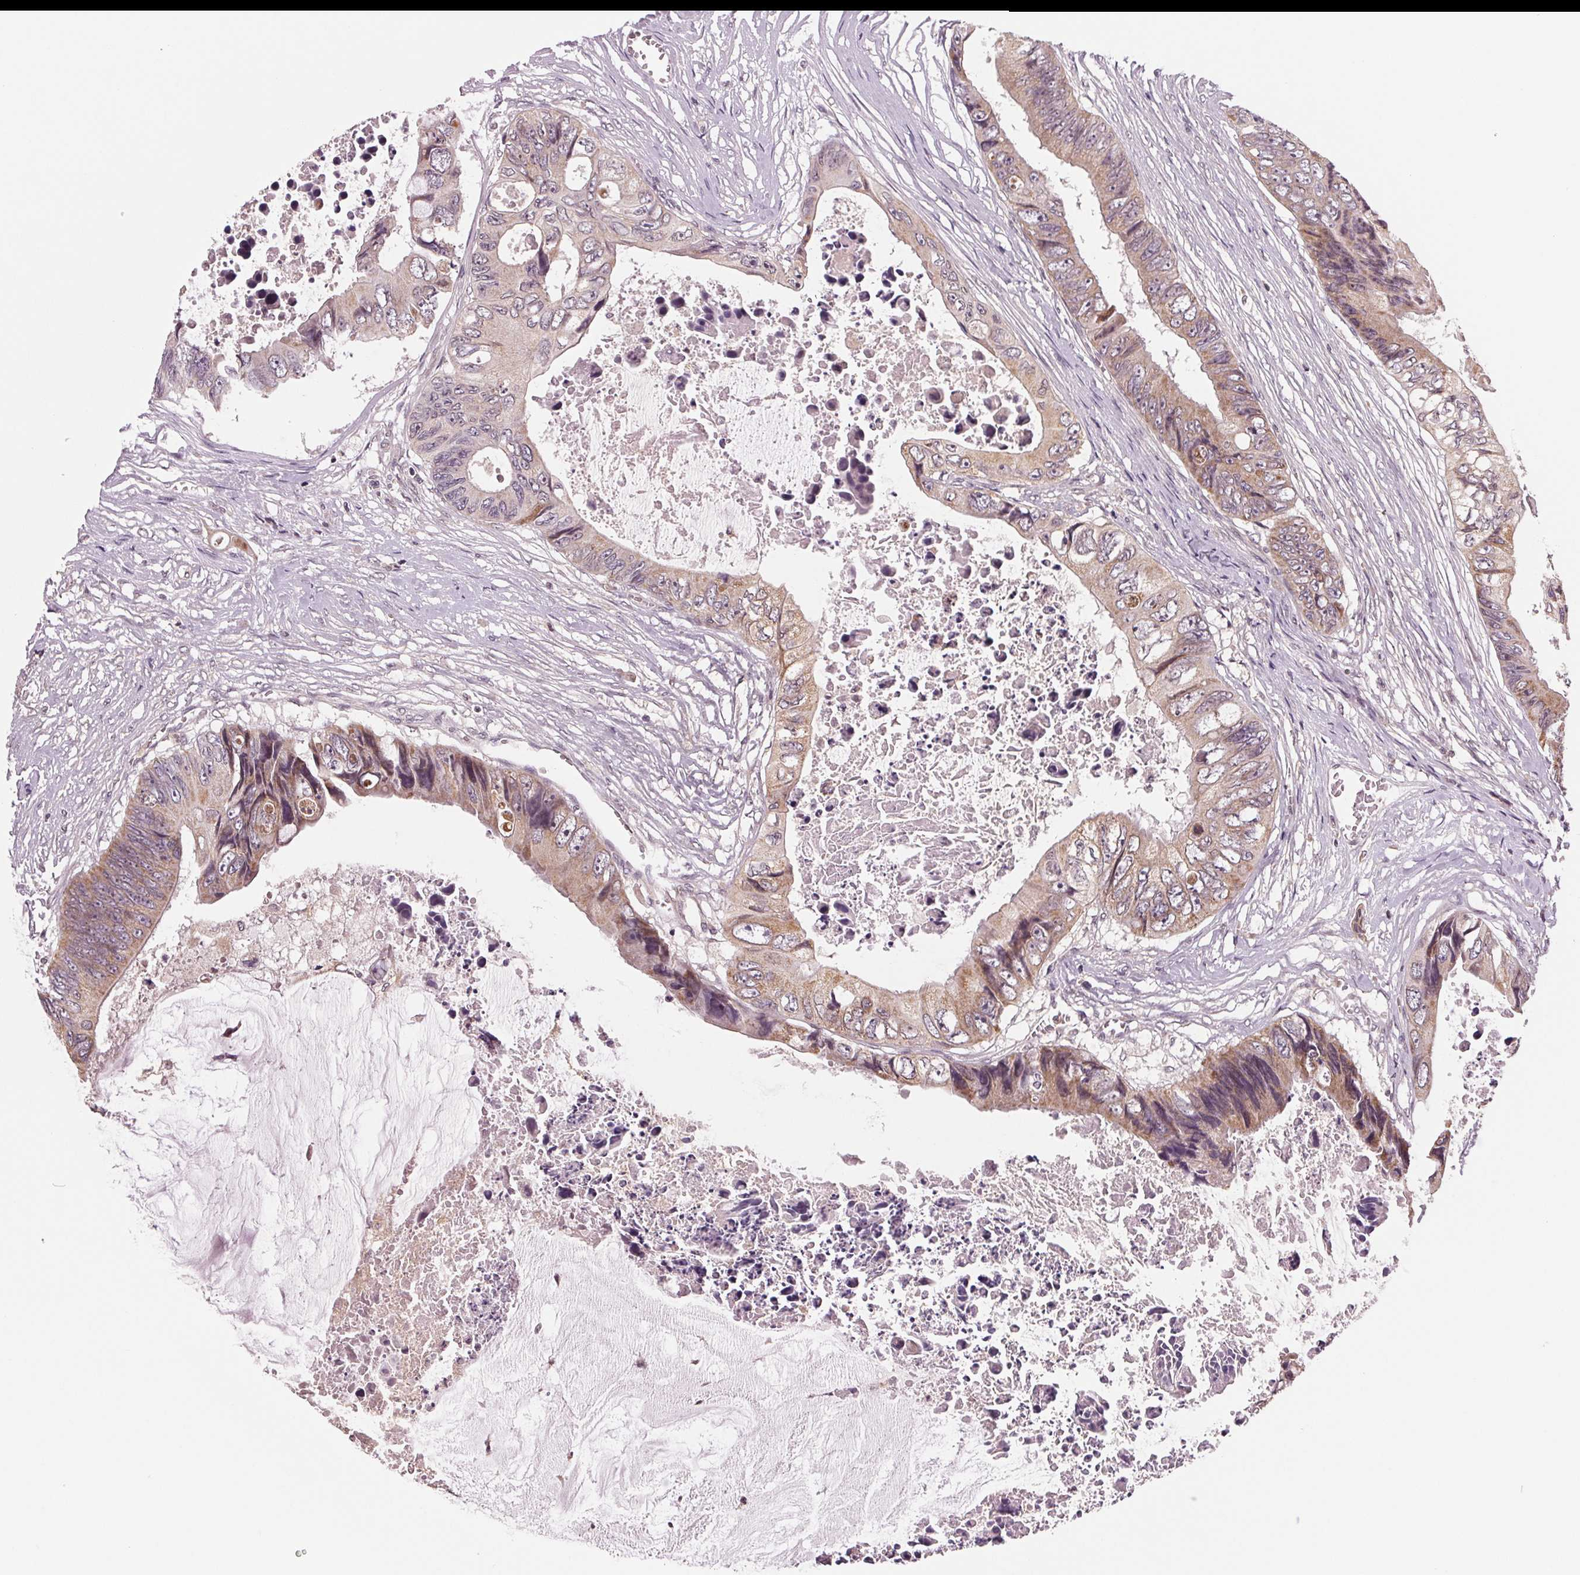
{"staining": {"intensity": "weak", "quantity": "25%-75%", "location": "cytoplasmic/membranous"}, "tissue": "colorectal cancer", "cell_type": "Tumor cells", "image_type": "cancer", "snomed": [{"axis": "morphology", "description": "Adenocarcinoma, NOS"}, {"axis": "topography", "description": "Rectum"}], "caption": "Protein staining of adenocarcinoma (colorectal) tissue reveals weak cytoplasmic/membranous positivity in about 25%-75% of tumor cells.", "gene": "STAT3", "patient": {"sex": "male", "age": 63}}